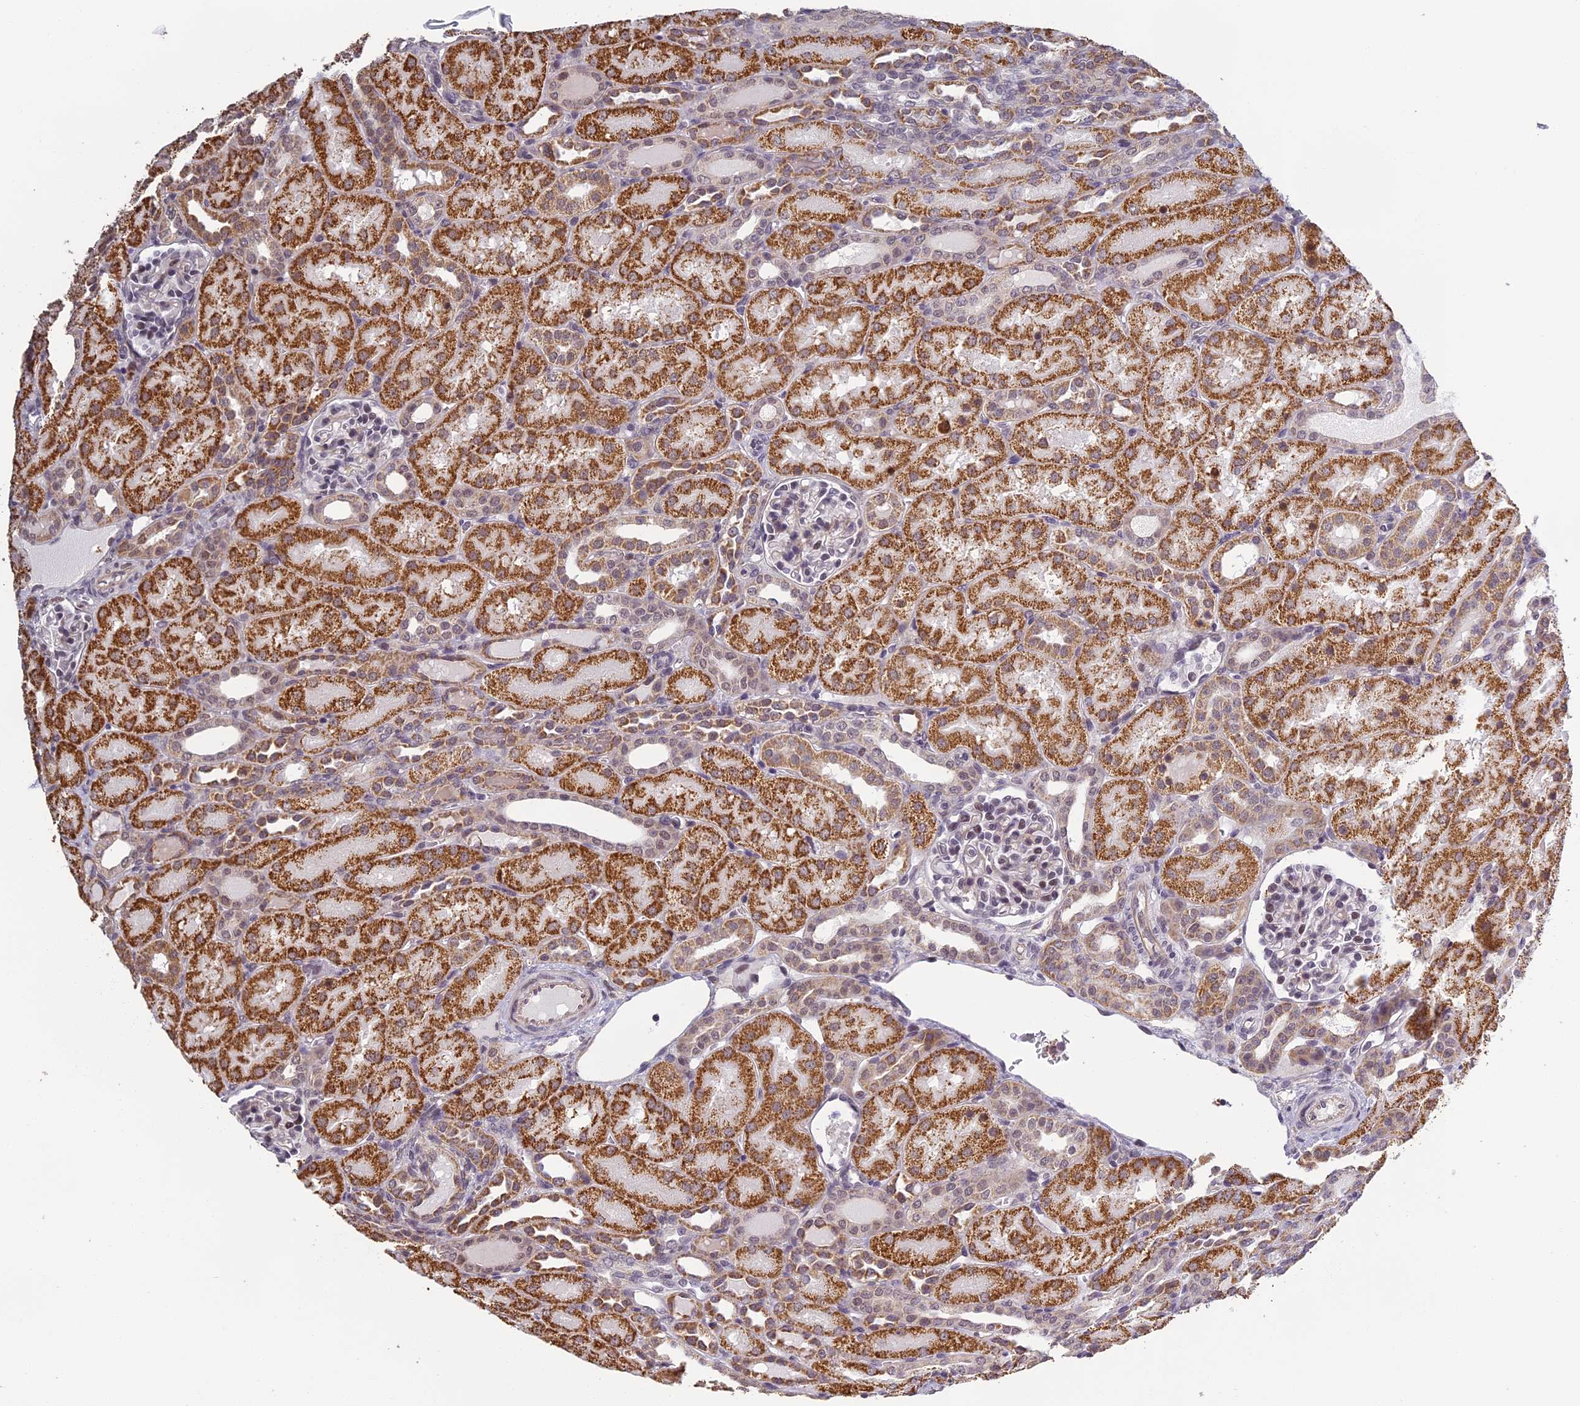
{"staining": {"intensity": "weak", "quantity": "<25%", "location": "nuclear"}, "tissue": "kidney", "cell_type": "Cells in glomeruli", "image_type": "normal", "snomed": [{"axis": "morphology", "description": "Normal tissue, NOS"}, {"axis": "topography", "description": "Kidney"}], "caption": "Protein analysis of benign kidney shows no significant staining in cells in glomeruli.", "gene": "MORF4L1", "patient": {"sex": "male", "age": 1}}